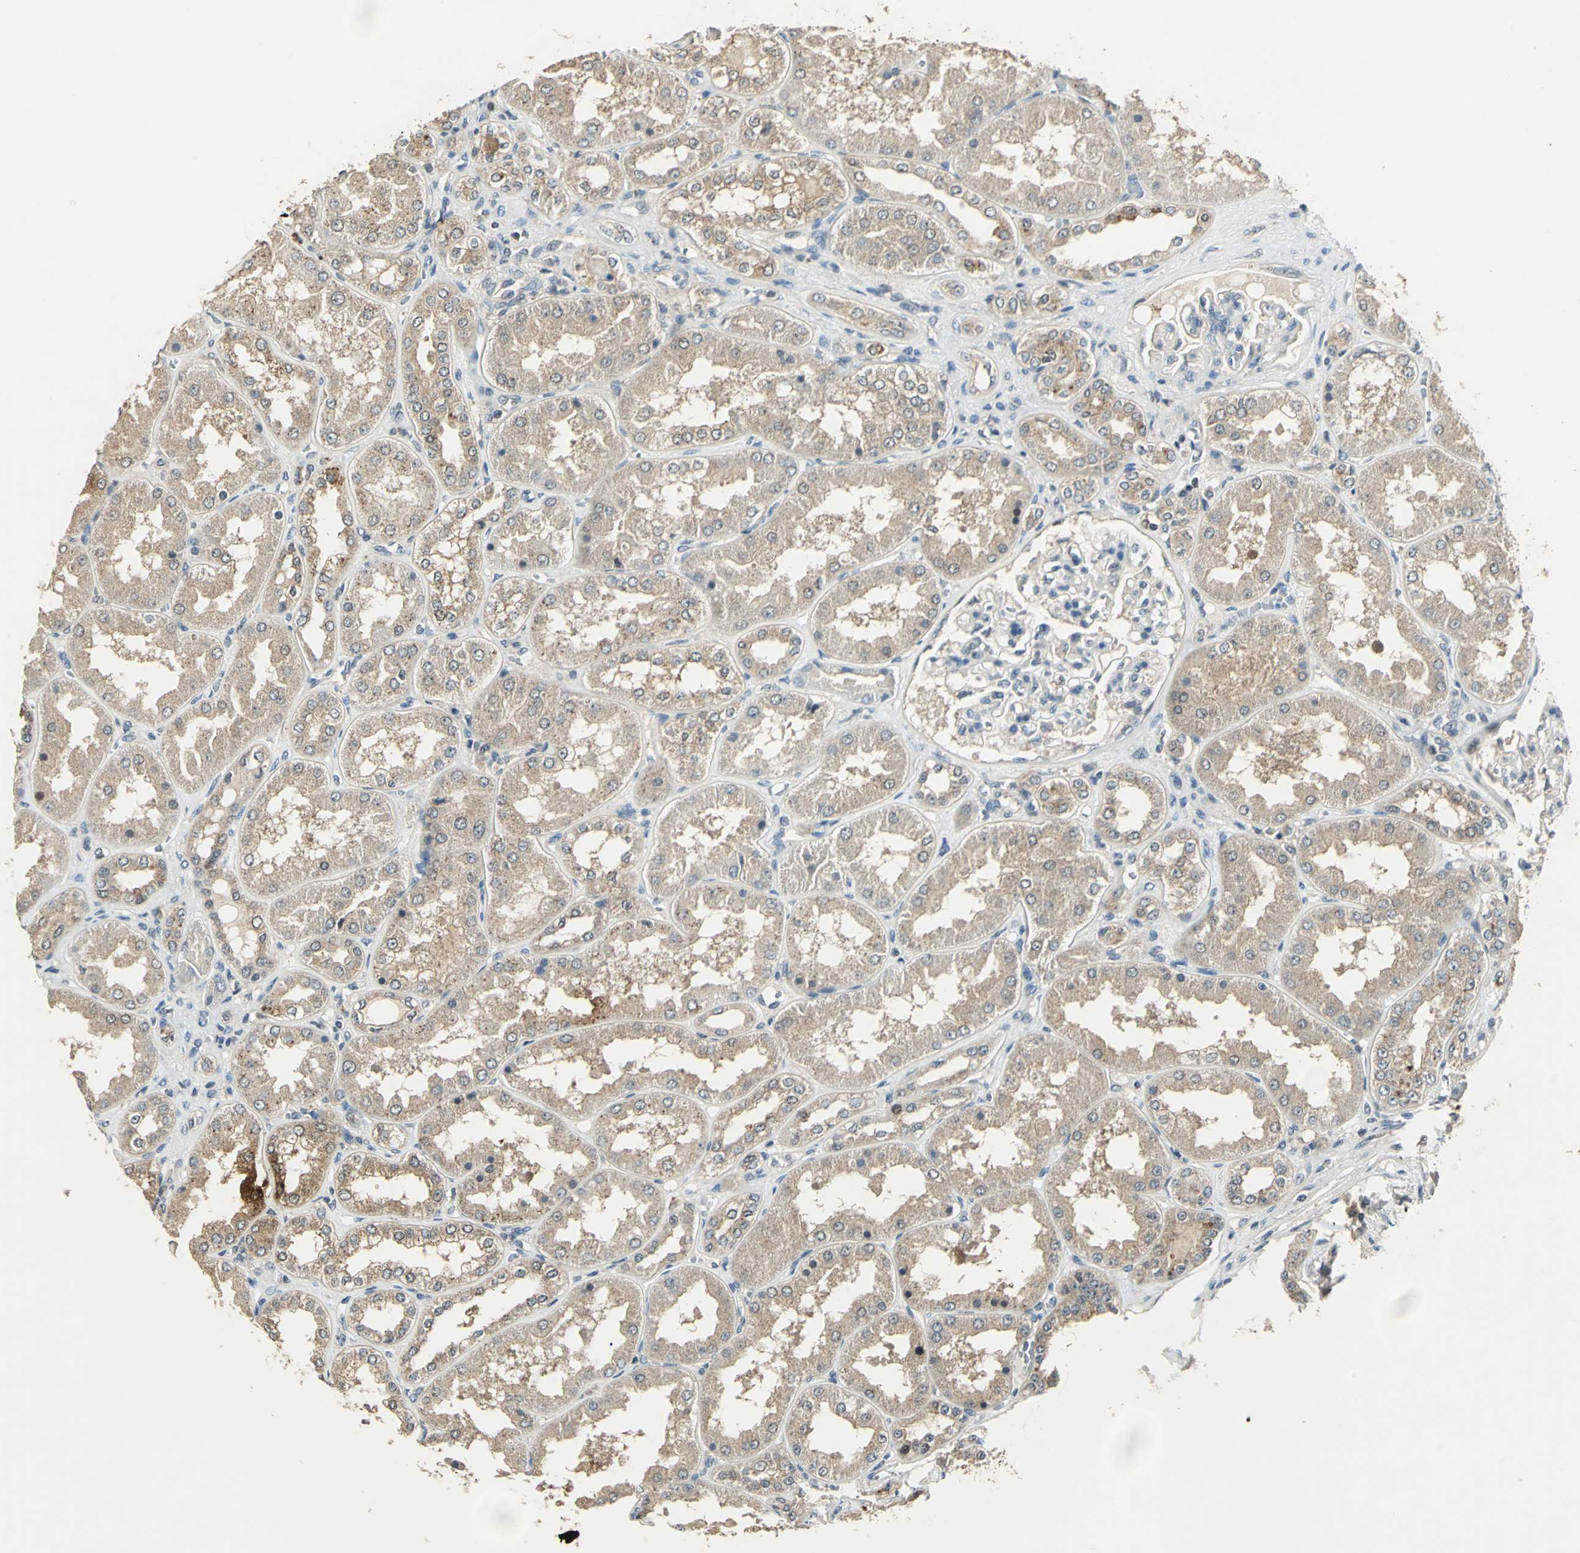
{"staining": {"intensity": "weak", "quantity": "<25%", "location": "cytoplasmic/membranous"}, "tissue": "kidney", "cell_type": "Cells in glomeruli", "image_type": "normal", "snomed": [{"axis": "morphology", "description": "Normal tissue, NOS"}, {"axis": "topography", "description": "Kidney"}], "caption": "Immunohistochemistry (IHC) micrograph of unremarkable kidney: kidney stained with DAB (3,3'-diaminobenzidine) exhibits no significant protein staining in cells in glomeruli.", "gene": "AHSA1", "patient": {"sex": "female", "age": 56}}